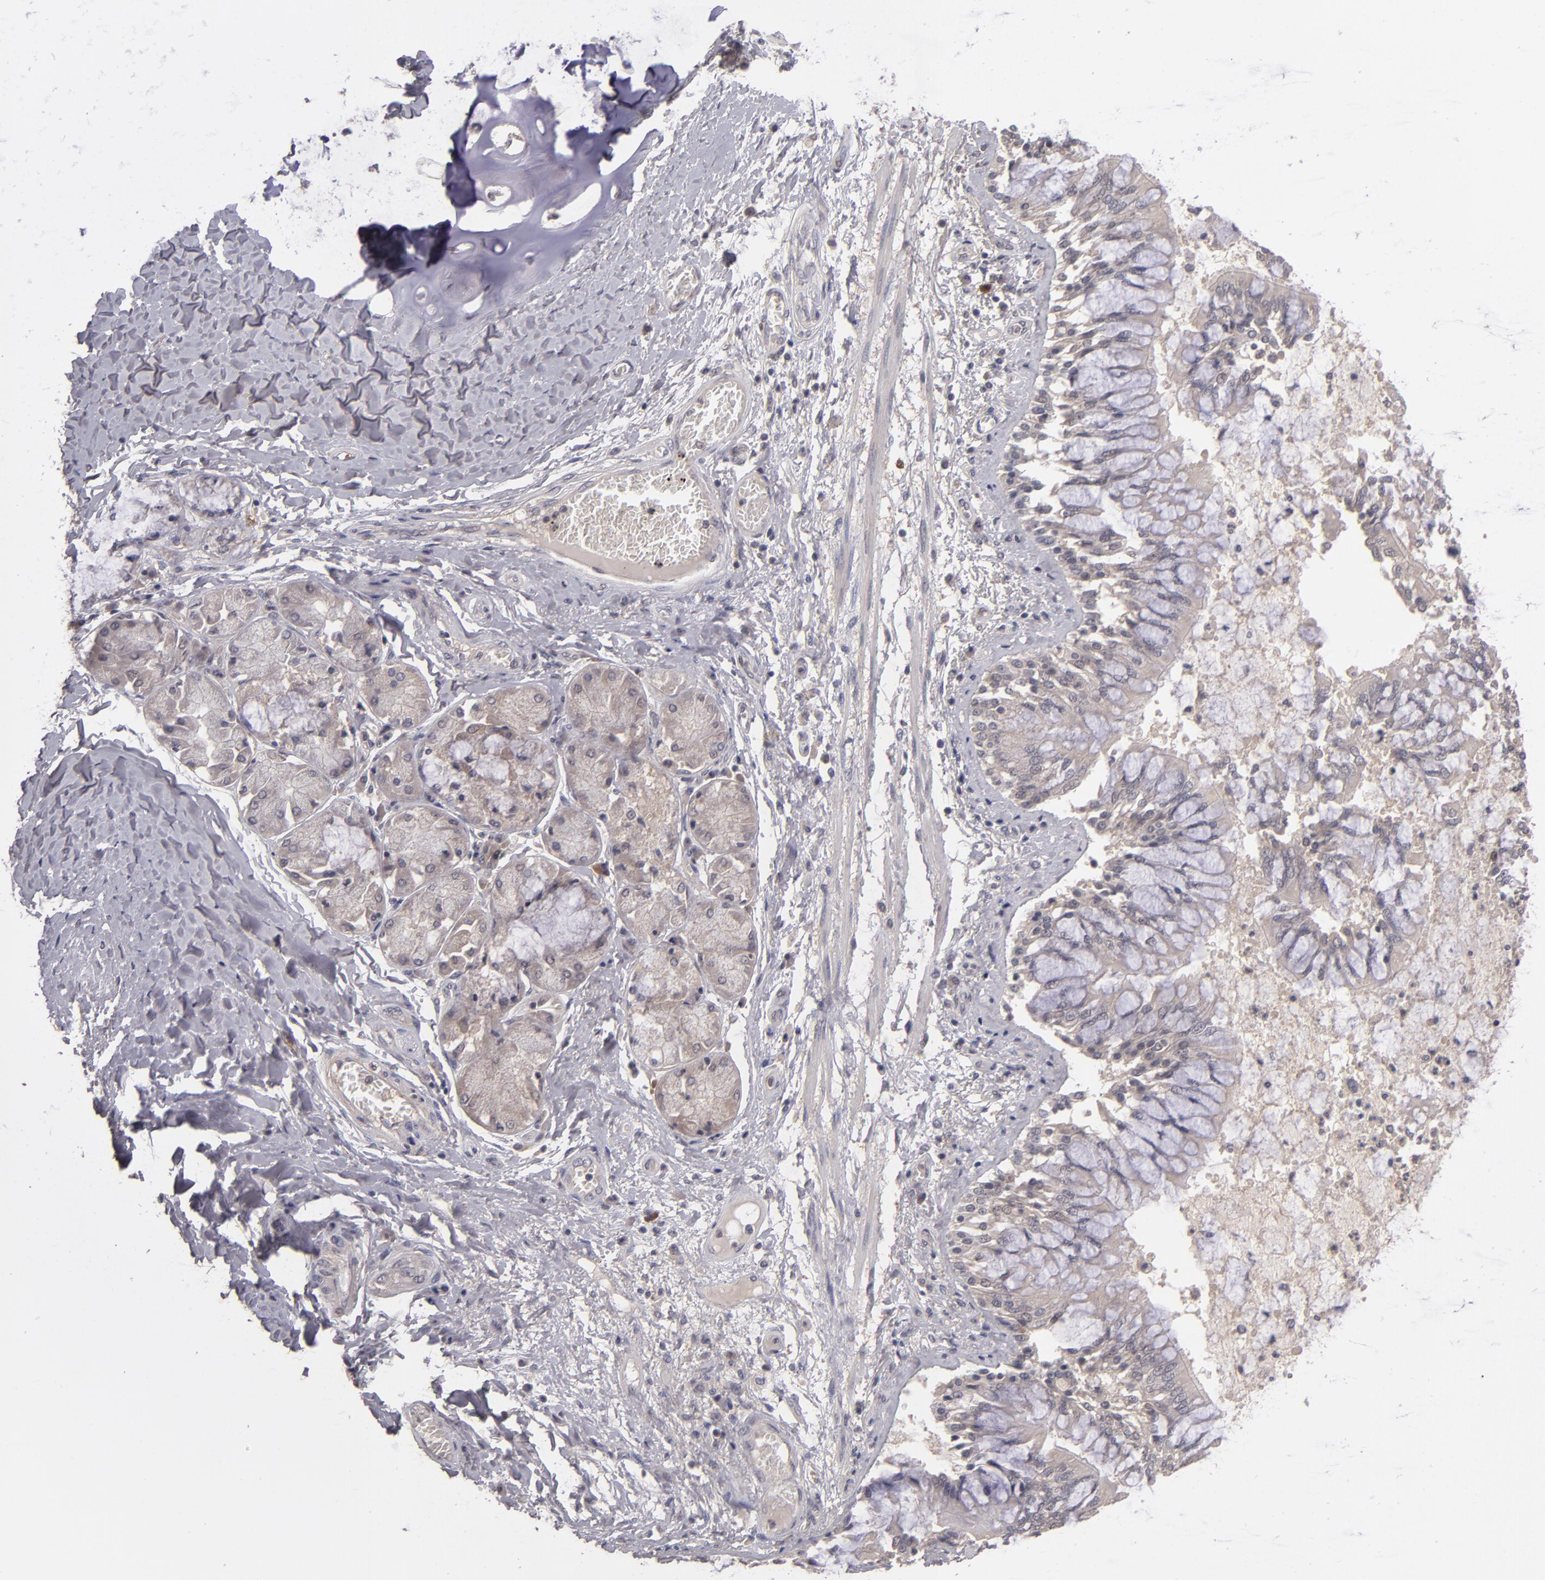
{"staining": {"intensity": "weak", "quantity": ">75%", "location": "cytoplasmic/membranous"}, "tissue": "bronchus", "cell_type": "Respiratory epithelial cells", "image_type": "normal", "snomed": [{"axis": "morphology", "description": "Normal tissue, NOS"}, {"axis": "topography", "description": "Cartilage tissue"}, {"axis": "topography", "description": "Bronchus"}, {"axis": "topography", "description": "Lung"}], "caption": "The image displays staining of unremarkable bronchus, revealing weak cytoplasmic/membranous protein positivity (brown color) within respiratory epithelial cells.", "gene": "TYMS", "patient": {"sex": "female", "age": 49}}